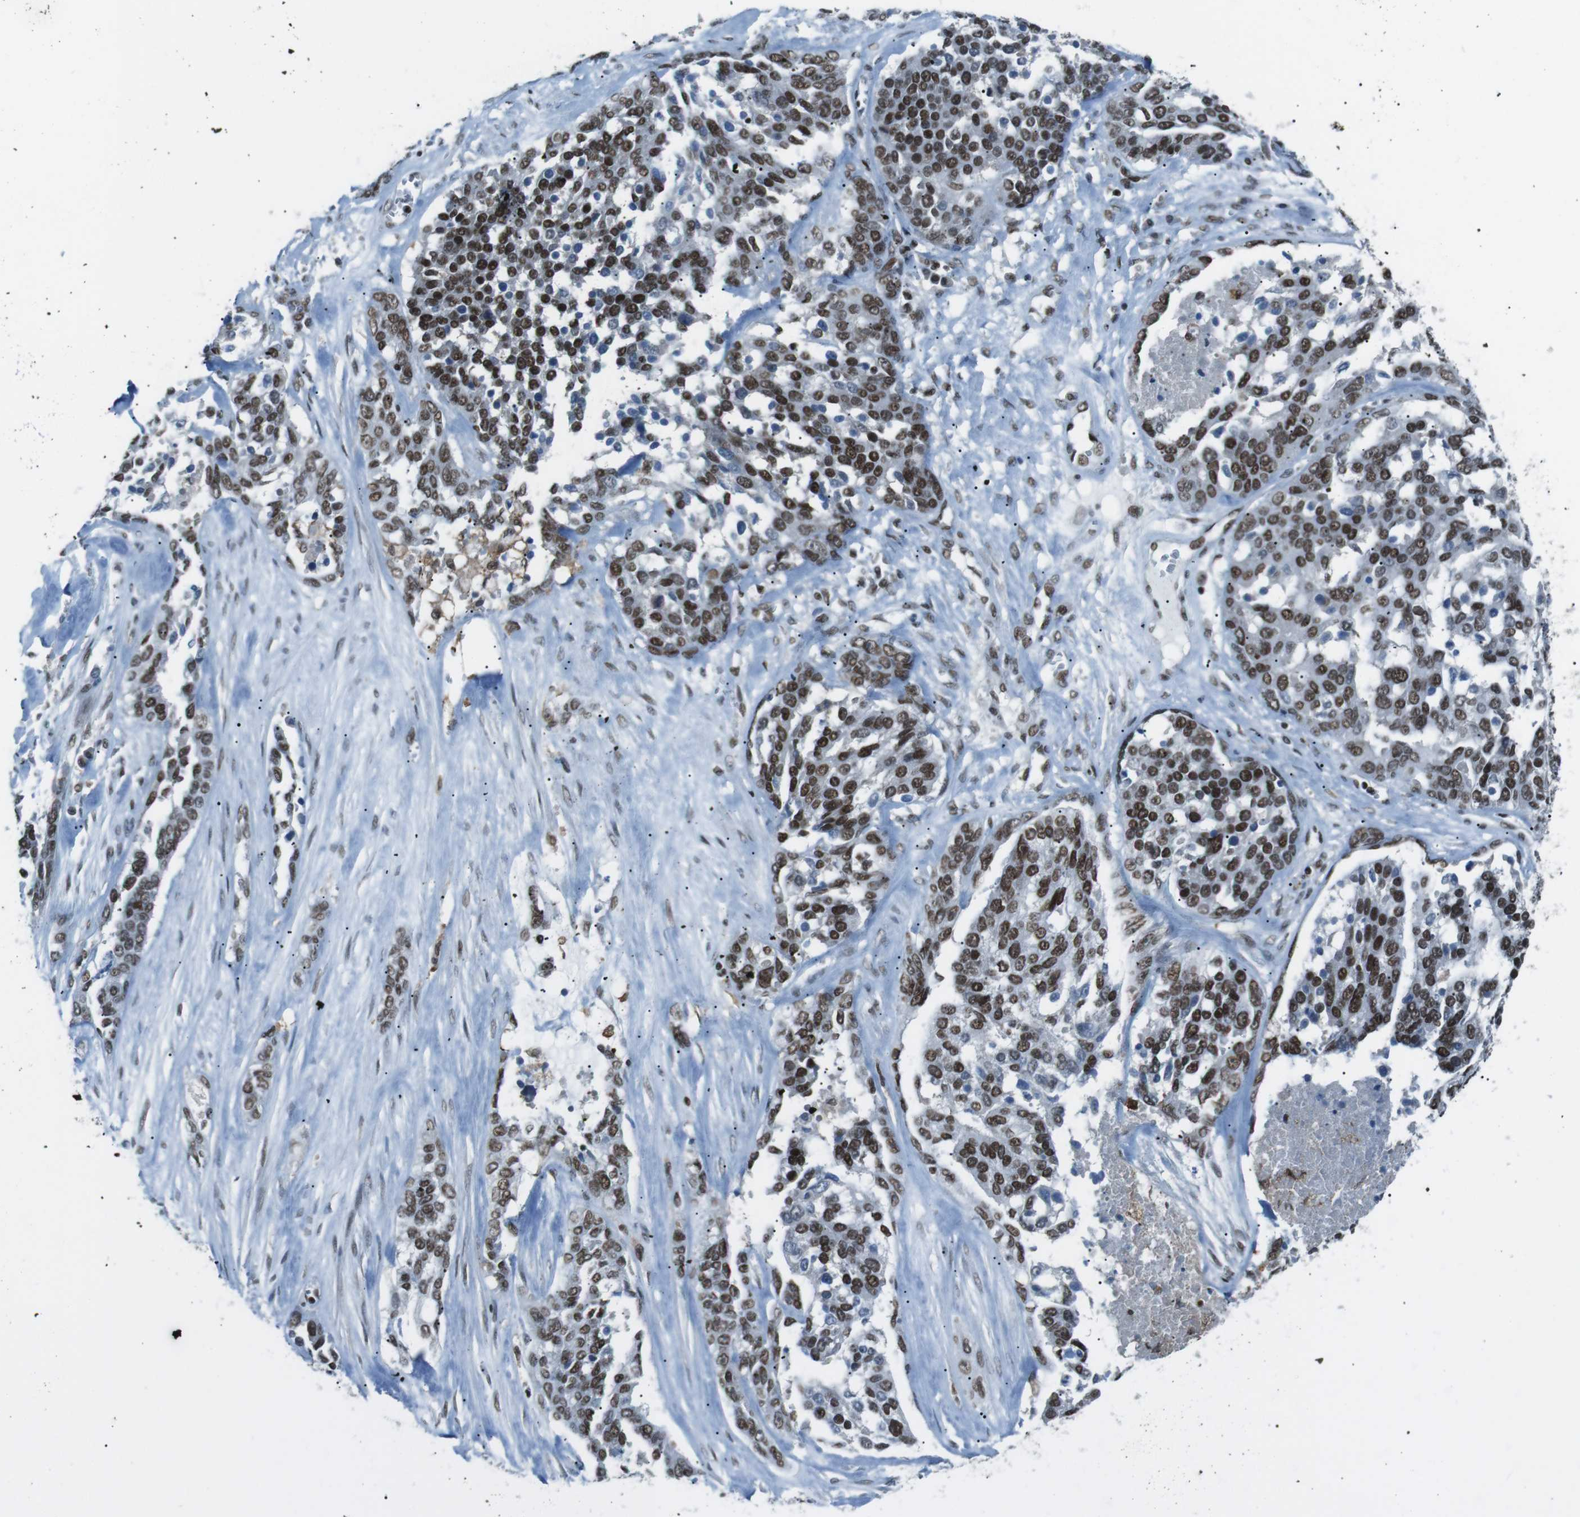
{"staining": {"intensity": "strong", "quantity": ">75%", "location": "nuclear"}, "tissue": "ovarian cancer", "cell_type": "Tumor cells", "image_type": "cancer", "snomed": [{"axis": "morphology", "description": "Cystadenocarcinoma, serous, NOS"}, {"axis": "topography", "description": "Ovary"}], "caption": "Strong nuclear expression is present in approximately >75% of tumor cells in serous cystadenocarcinoma (ovarian).", "gene": "TAF1", "patient": {"sex": "female", "age": 44}}